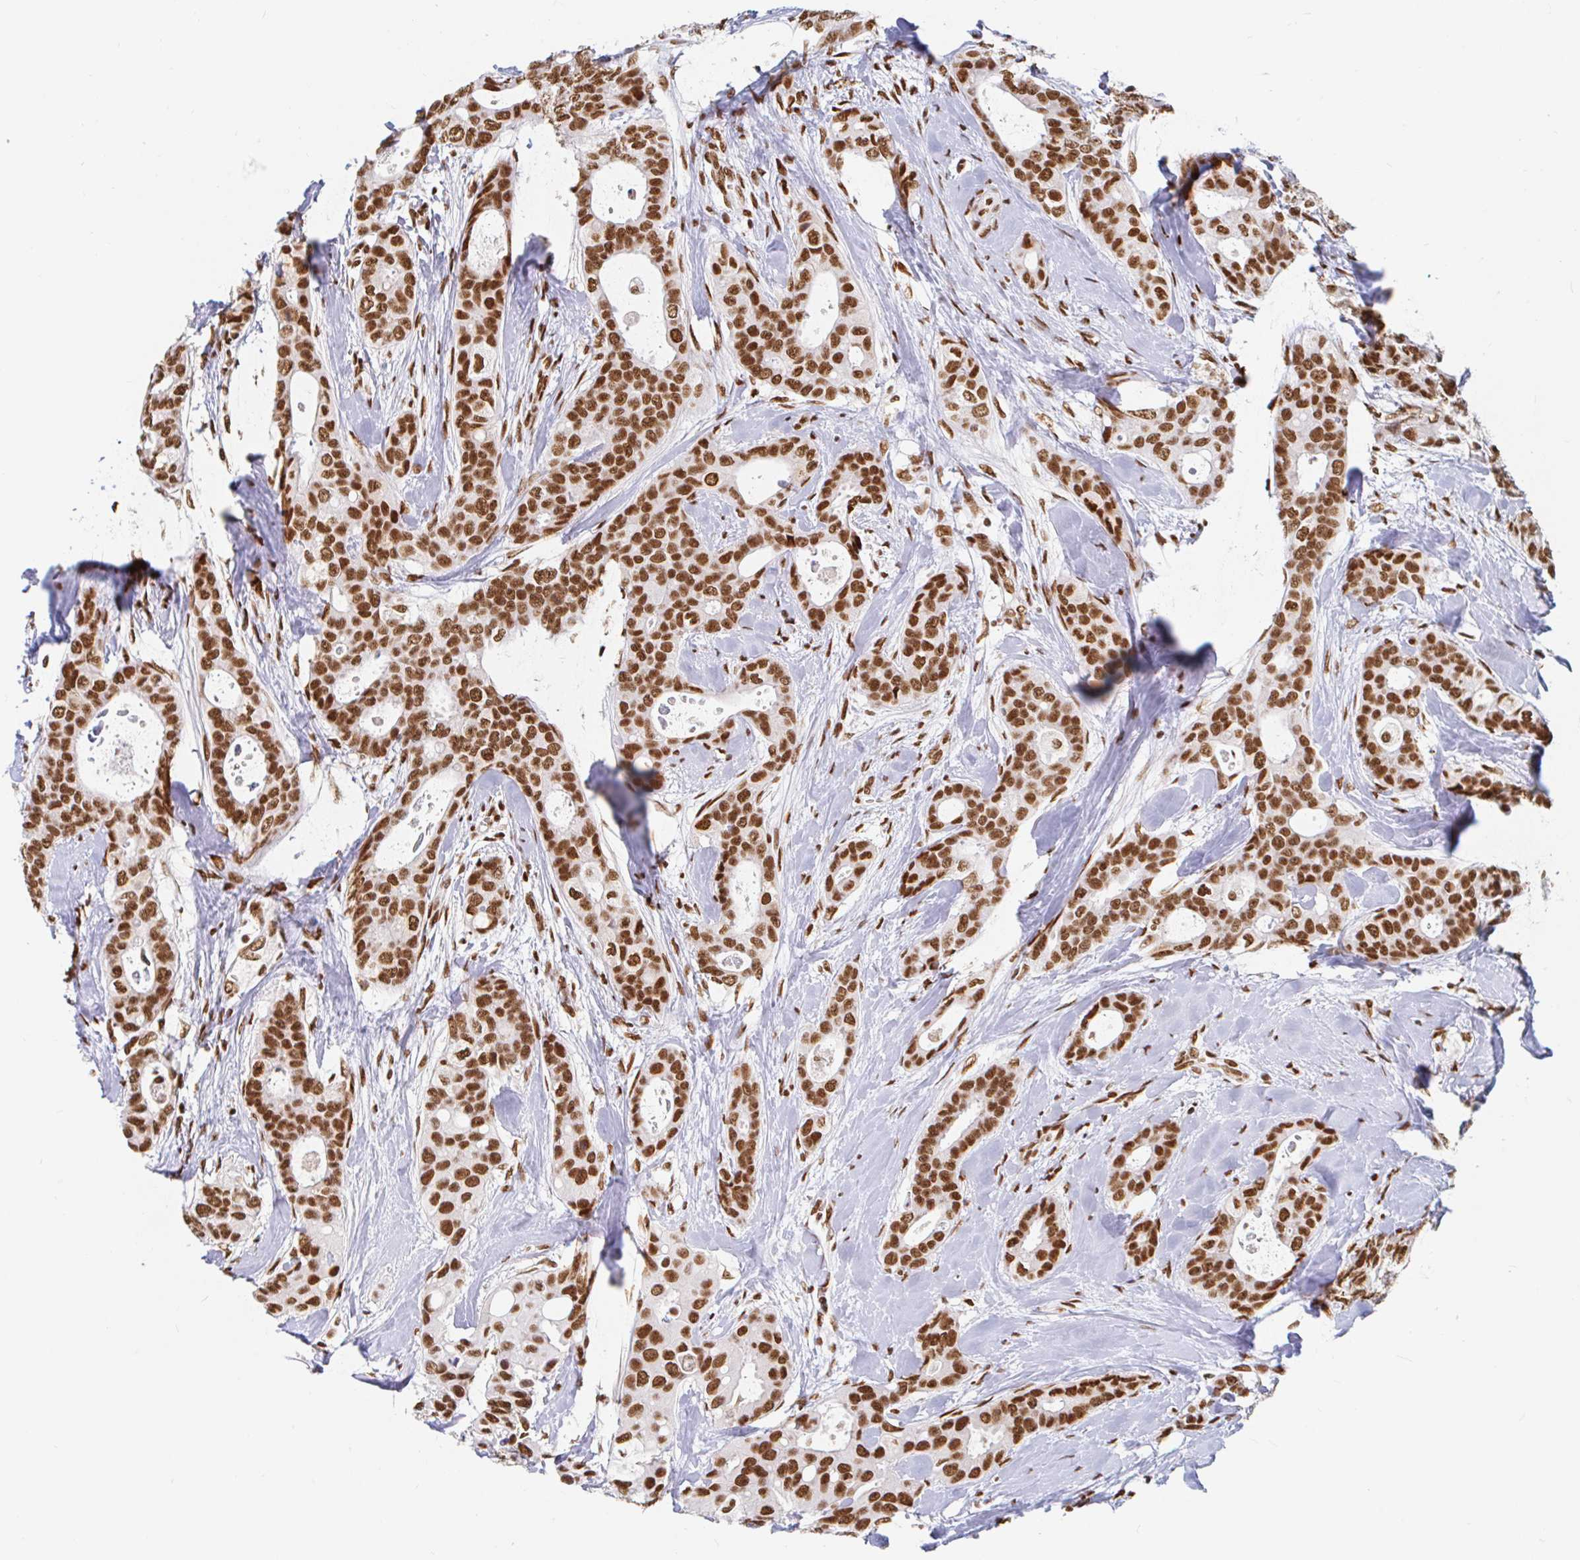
{"staining": {"intensity": "strong", "quantity": ">75%", "location": "nuclear"}, "tissue": "breast cancer", "cell_type": "Tumor cells", "image_type": "cancer", "snomed": [{"axis": "morphology", "description": "Duct carcinoma"}, {"axis": "topography", "description": "Breast"}], "caption": "Human breast cancer stained with a protein marker exhibits strong staining in tumor cells.", "gene": "RBMX", "patient": {"sex": "female", "age": 45}}